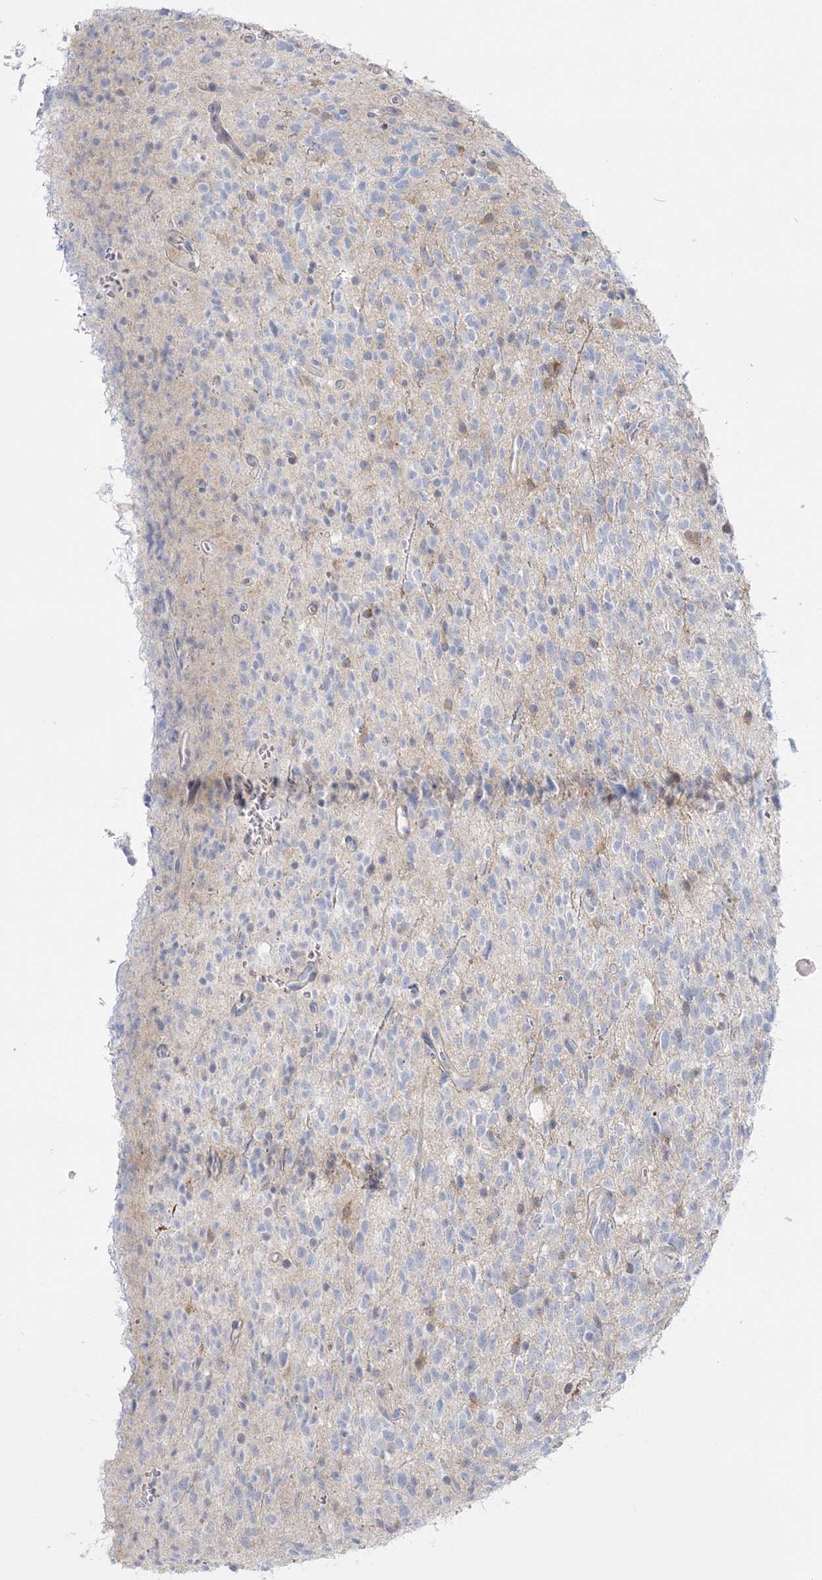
{"staining": {"intensity": "negative", "quantity": "none", "location": "none"}, "tissue": "glioma", "cell_type": "Tumor cells", "image_type": "cancer", "snomed": [{"axis": "morphology", "description": "Glioma, malignant, High grade"}, {"axis": "topography", "description": "Brain"}], "caption": "DAB (3,3'-diaminobenzidine) immunohistochemical staining of glioma exhibits no significant positivity in tumor cells. (DAB (3,3'-diaminobenzidine) immunohistochemistry (IHC) with hematoxylin counter stain).", "gene": "THADA", "patient": {"sex": "male", "age": 34}}